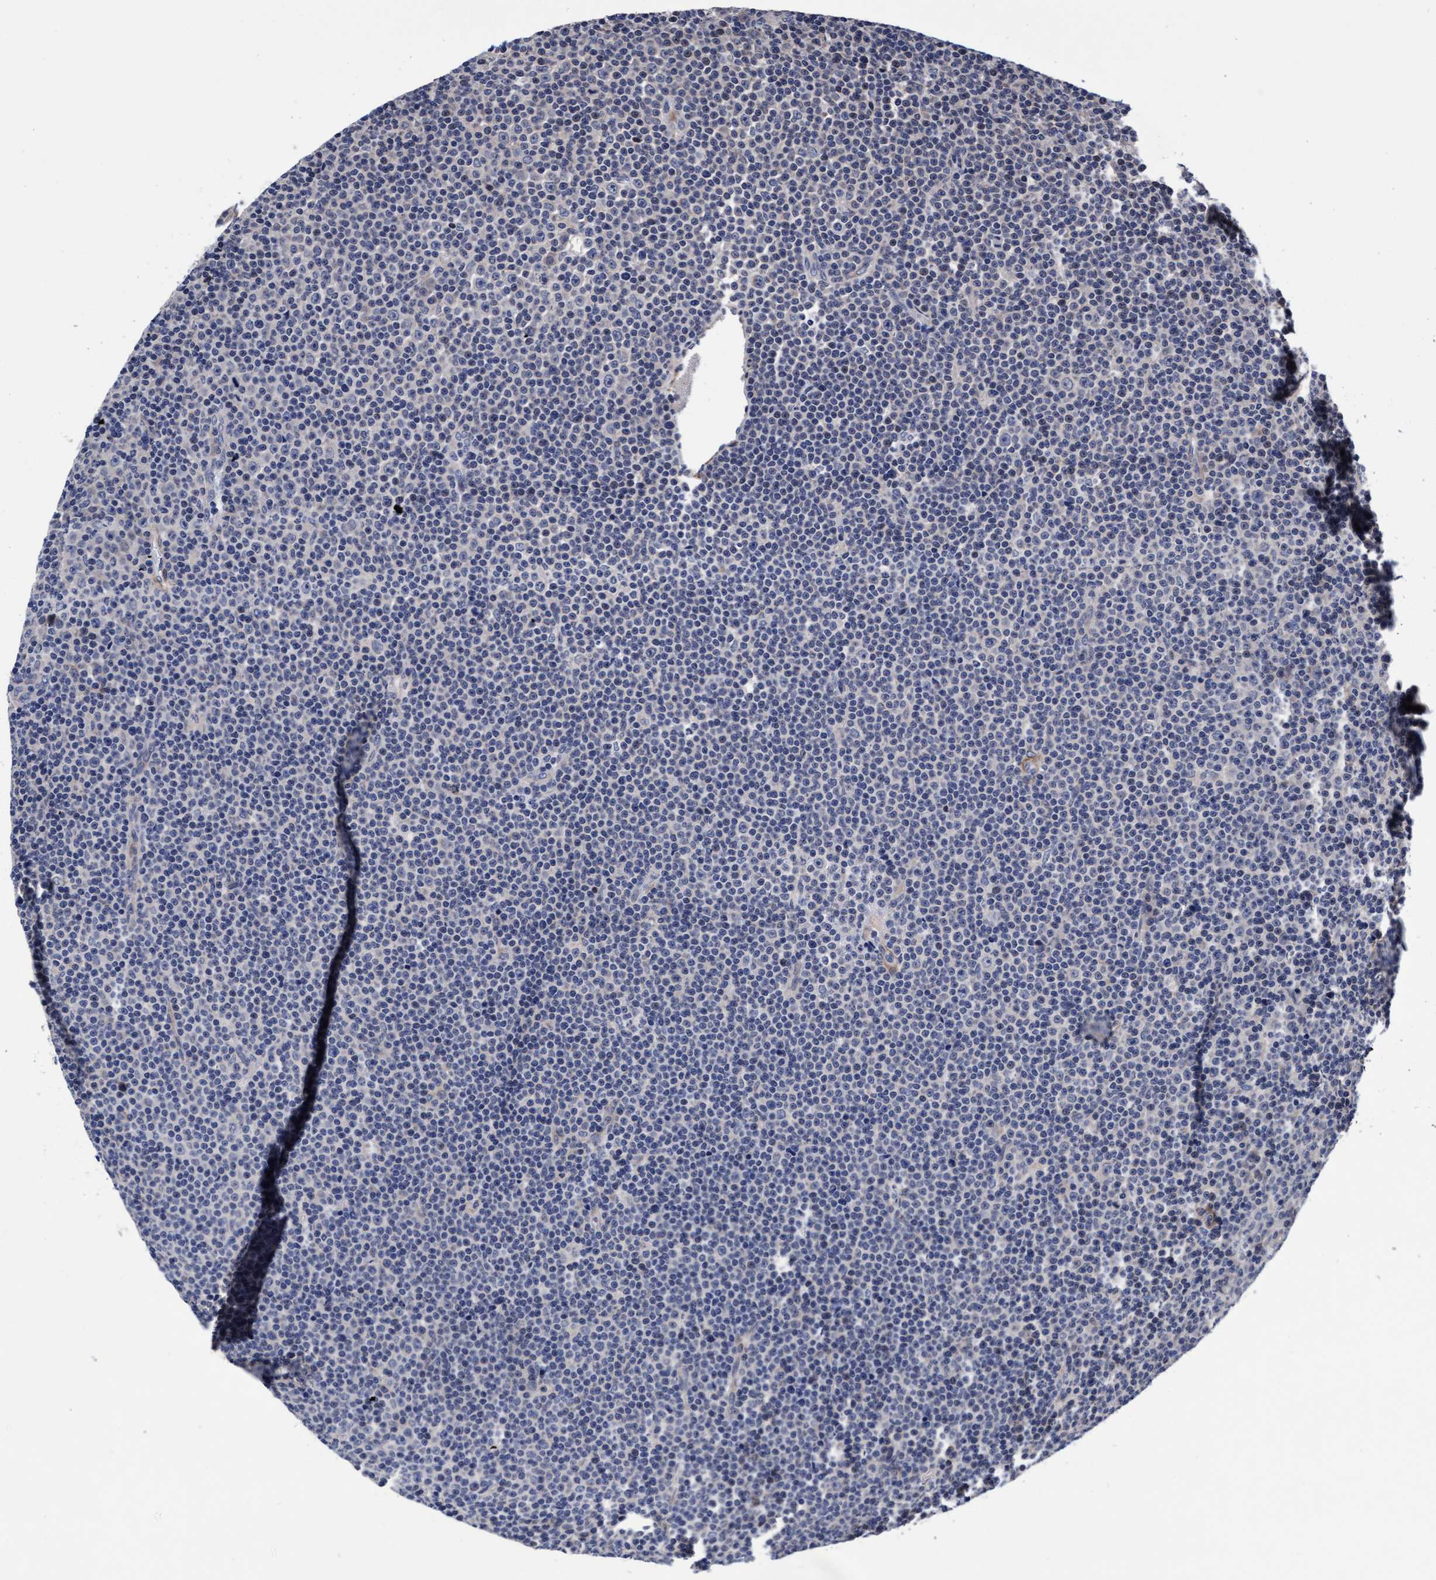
{"staining": {"intensity": "negative", "quantity": "none", "location": "none"}, "tissue": "lymphoma", "cell_type": "Tumor cells", "image_type": "cancer", "snomed": [{"axis": "morphology", "description": "Malignant lymphoma, non-Hodgkin's type, Low grade"}, {"axis": "topography", "description": "Lymph node"}], "caption": "A high-resolution image shows immunohistochemistry (IHC) staining of lymphoma, which exhibits no significant staining in tumor cells.", "gene": "EFCAB13", "patient": {"sex": "female", "age": 67}}